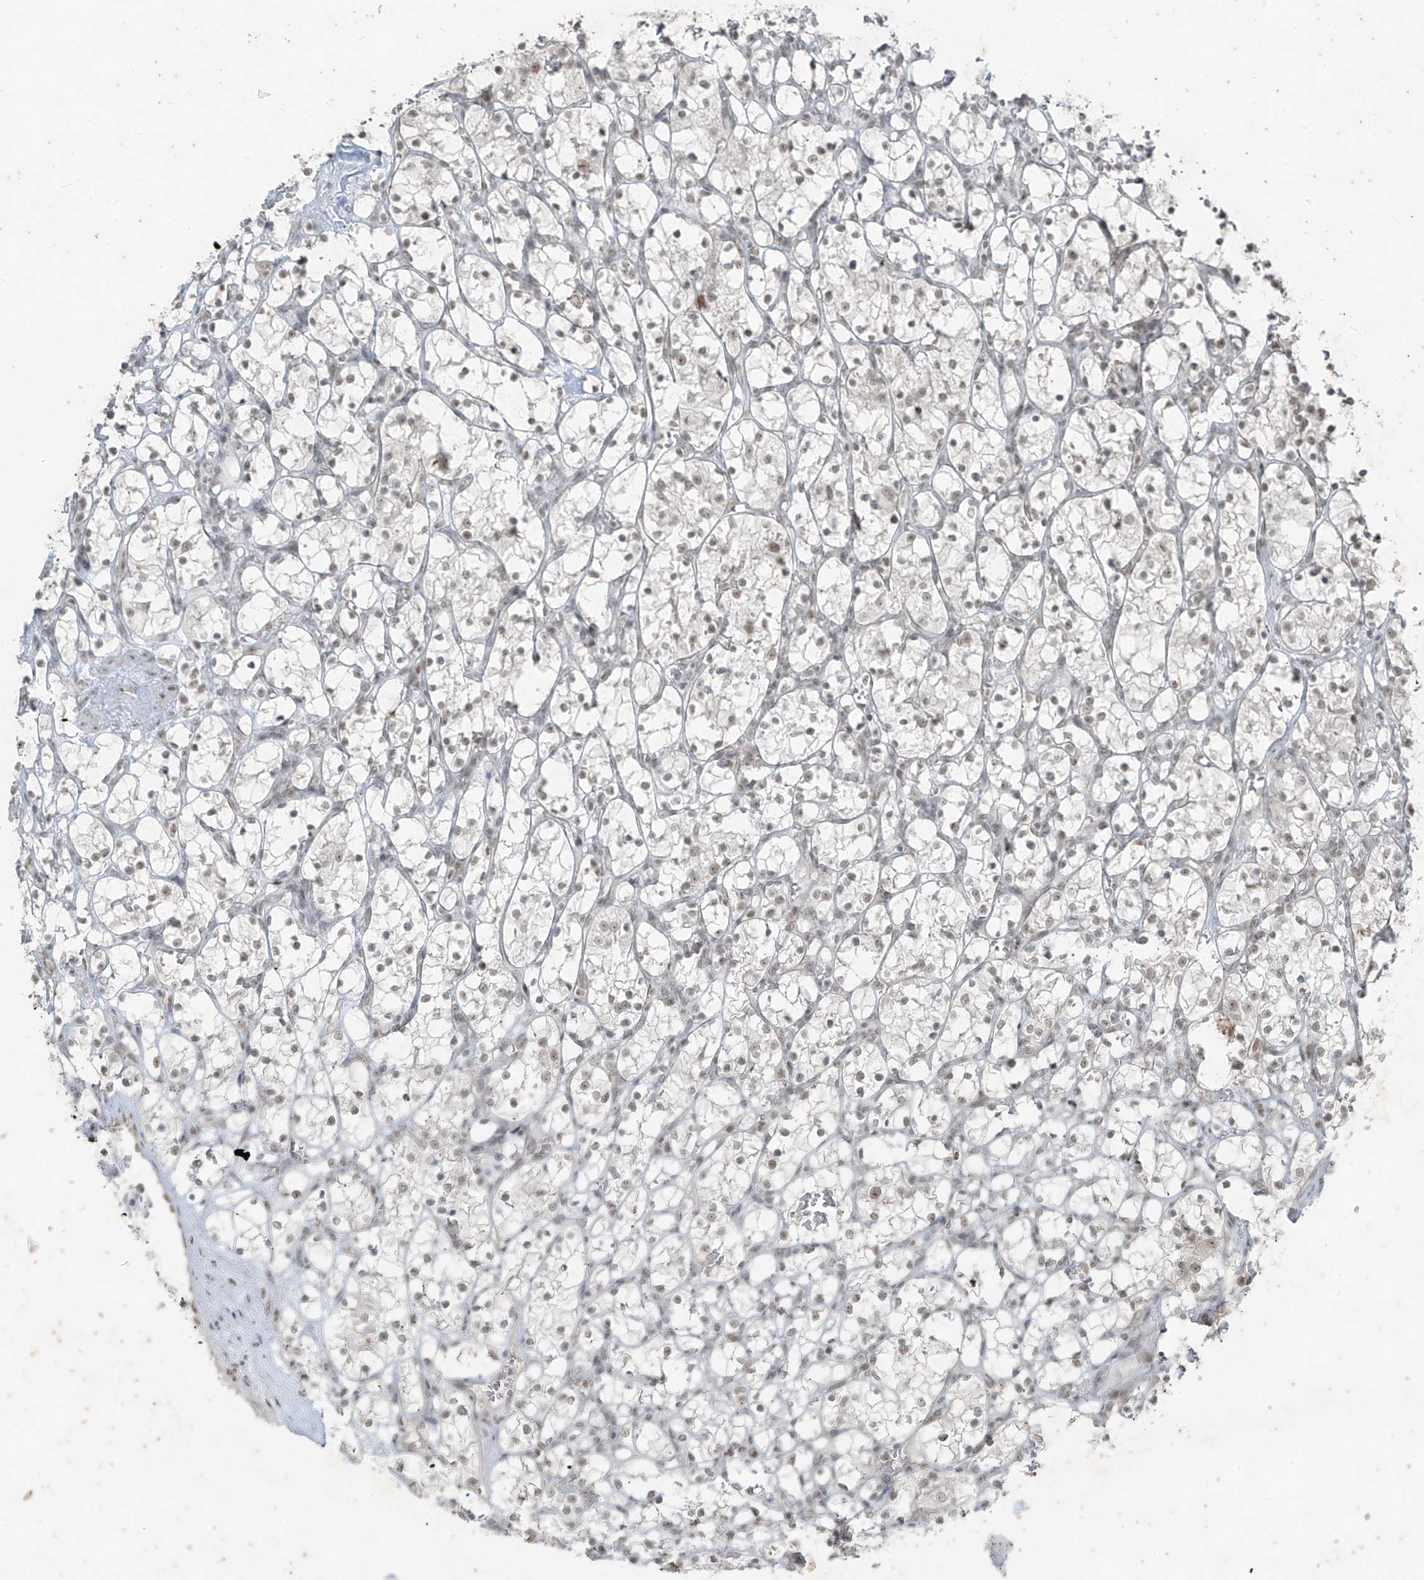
{"staining": {"intensity": "weak", "quantity": "25%-75%", "location": "nuclear"}, "tissue": "renal cancer", "cell_type": "Tumor cells", "image_type": "cancer", "snomed": [{"axis": "morphology", "description": "Adenocarcinoma, NOS"}, {"axis": "topography", "description": "Kidney"}], "caption": "Protein staining of renal cancer tissue demonstrates weak nuclear expression in approximately 25%-75% of tumor cells.", "gene": "ZNF354B", "patient": {"sex": "female", "age": 69}}